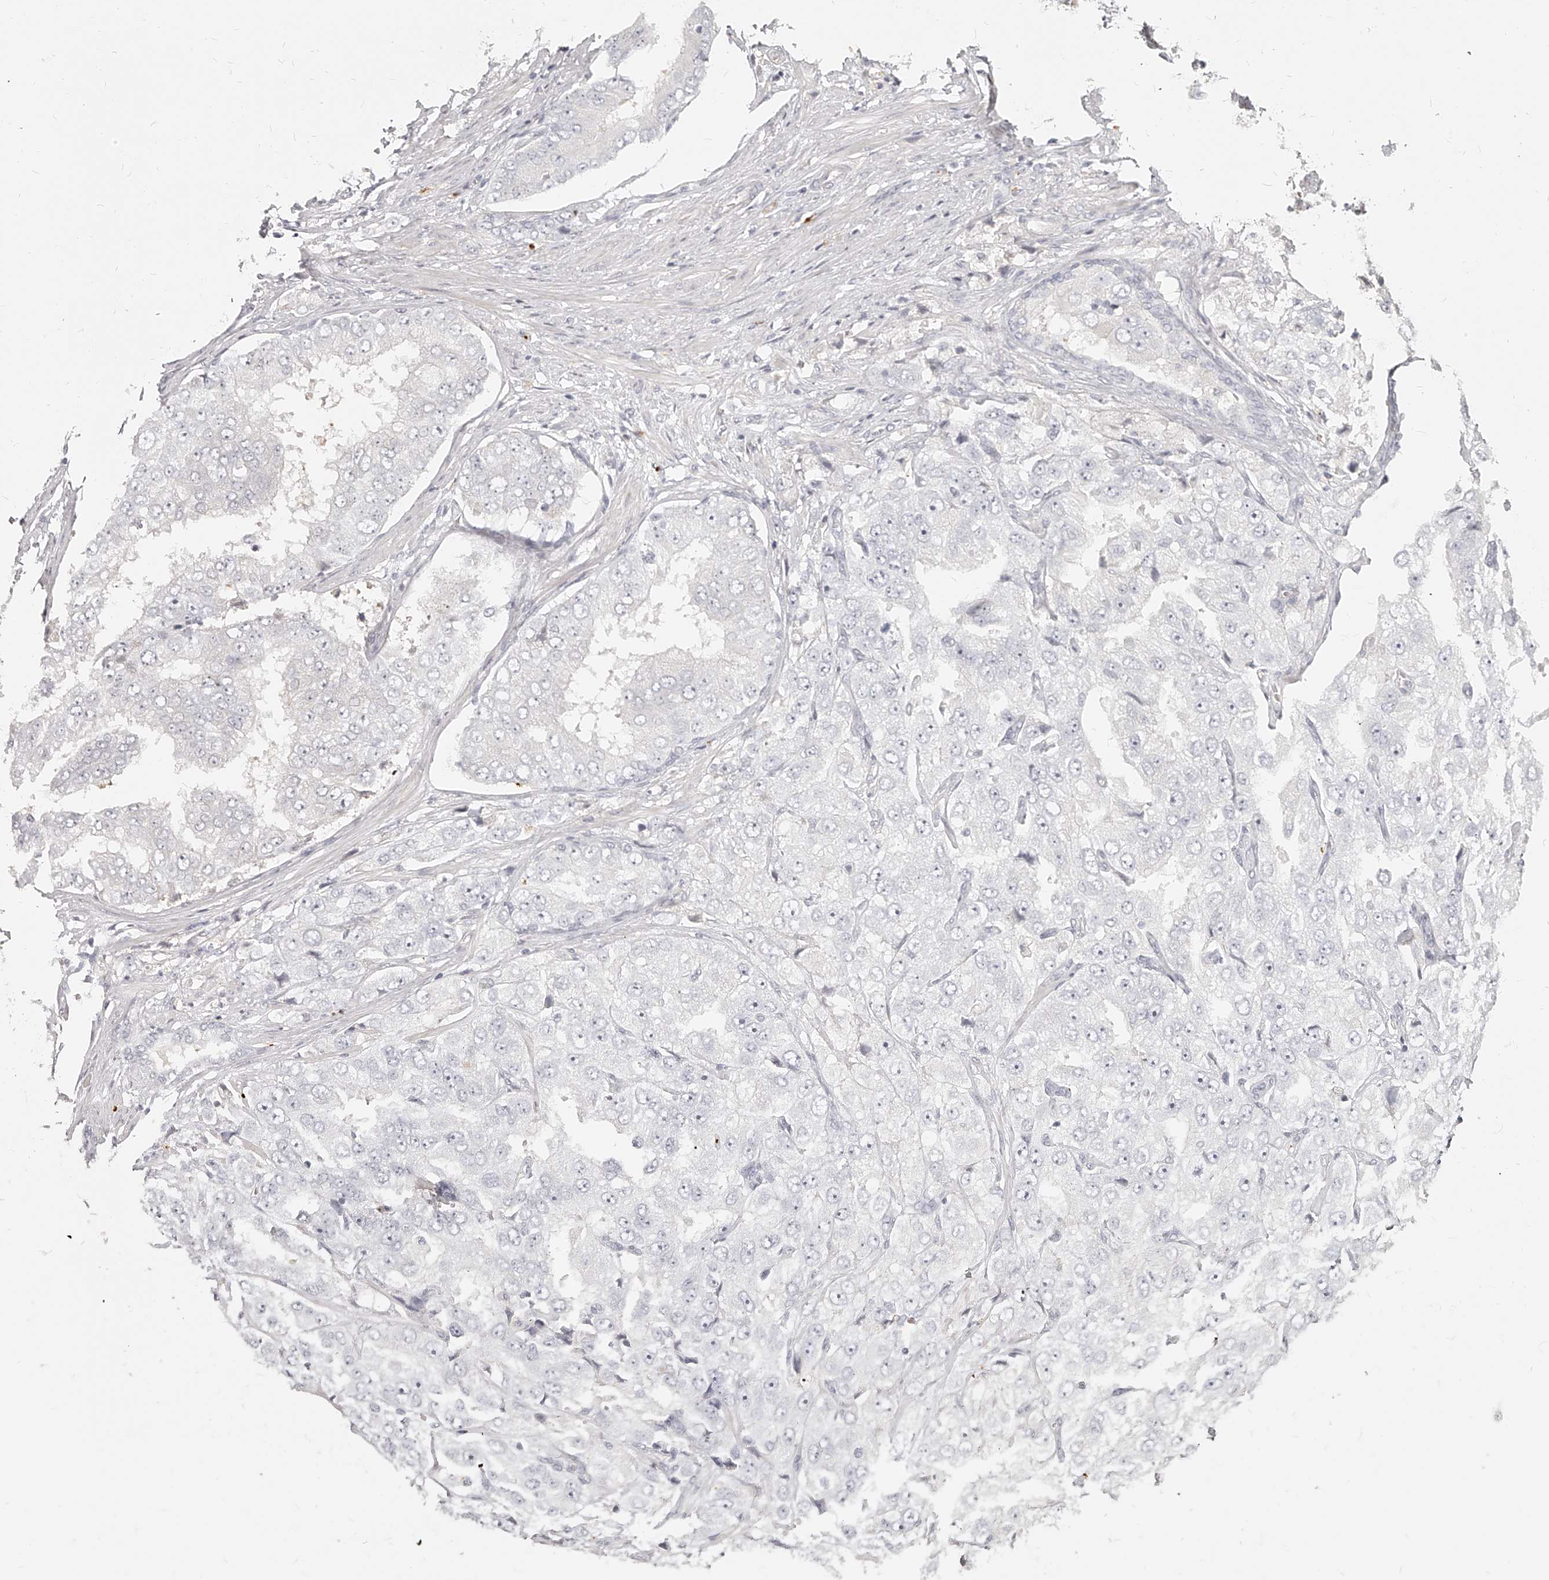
{"staining": {"intensity": "negative", "quantity": "none", "location": "none"}, "tissue": "prostate cancer", "cell_type": "Tumor cells", "image_type": "cancer", "snomed": [{"axis": "morphology", "description": "Adenocarcinoma, High grade"}, {"axis": "topography", "description": "Prostate"}], "caption": "Immunohistochemical staining of human adenocarcinoma (high-grade) (prostate) shows no significant expression in tumor cells.", "gene": "ITGB3", "patient": {"sex": "male", "age": 58}}